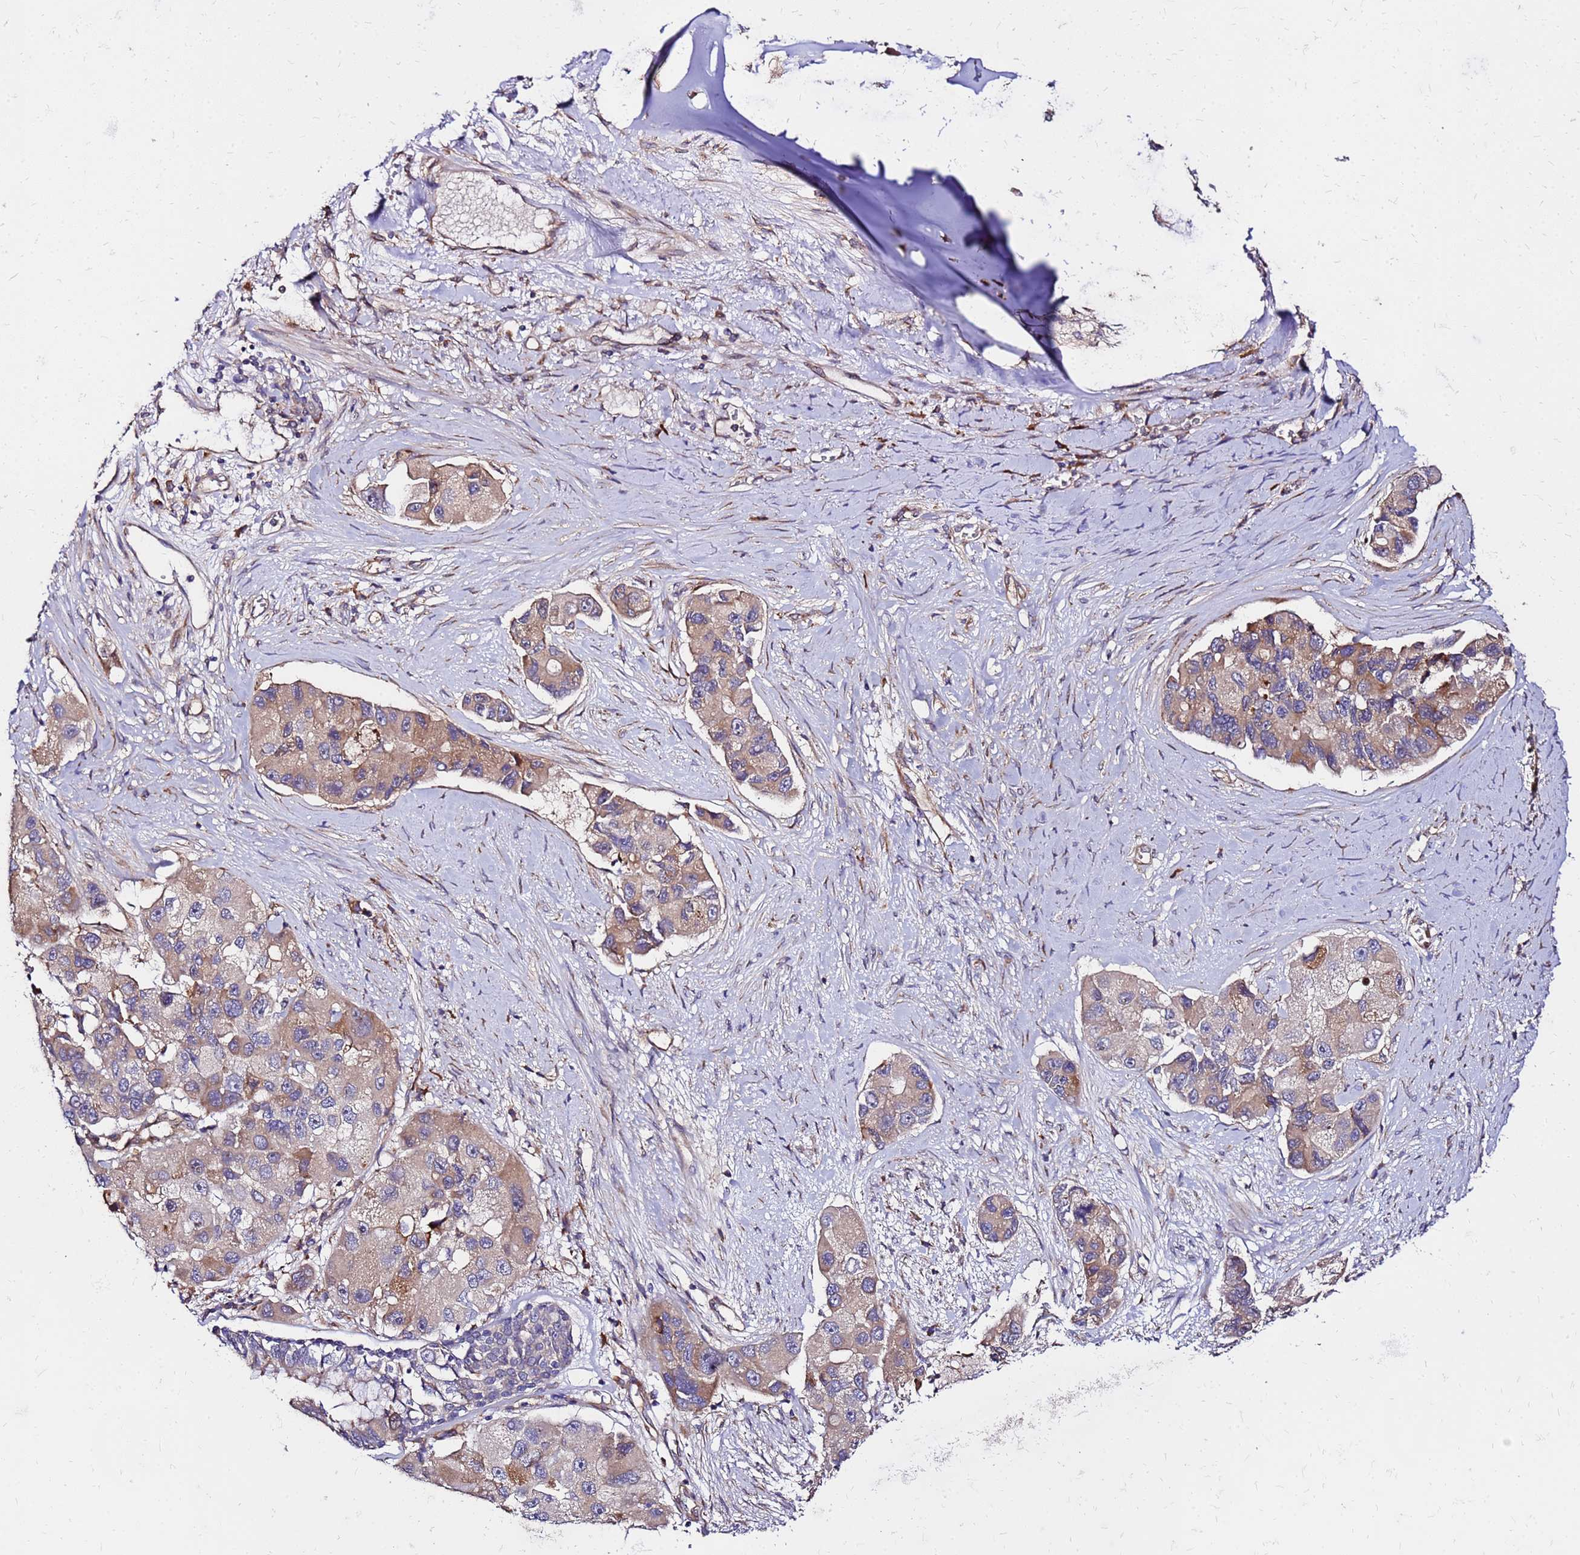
{"staining": {"intensity": "moderate", "quantity": ">75%", "location": "cytoplasmic/membranous"}, "tissue": "lung cancer", "cell_type": "Tumor cells", "image_type": "cancer", "snomed": [{"axis": "morphology", "description": "Adenocarcinoma, NOS"}, {"axis": "topography", "description": "Lung"}], "caption": "A high-resolution photomicrograph shows immunohistochemistry staining of lung adenocarcinoma, which exhibits moderate cytoplasmic/membranous expression in about >75% of tumor cells. (Brightfield microscopy of DAB IHC at high magnification).", "gene": "WWC2", "patient": {"sex": "female", "age": 54}}